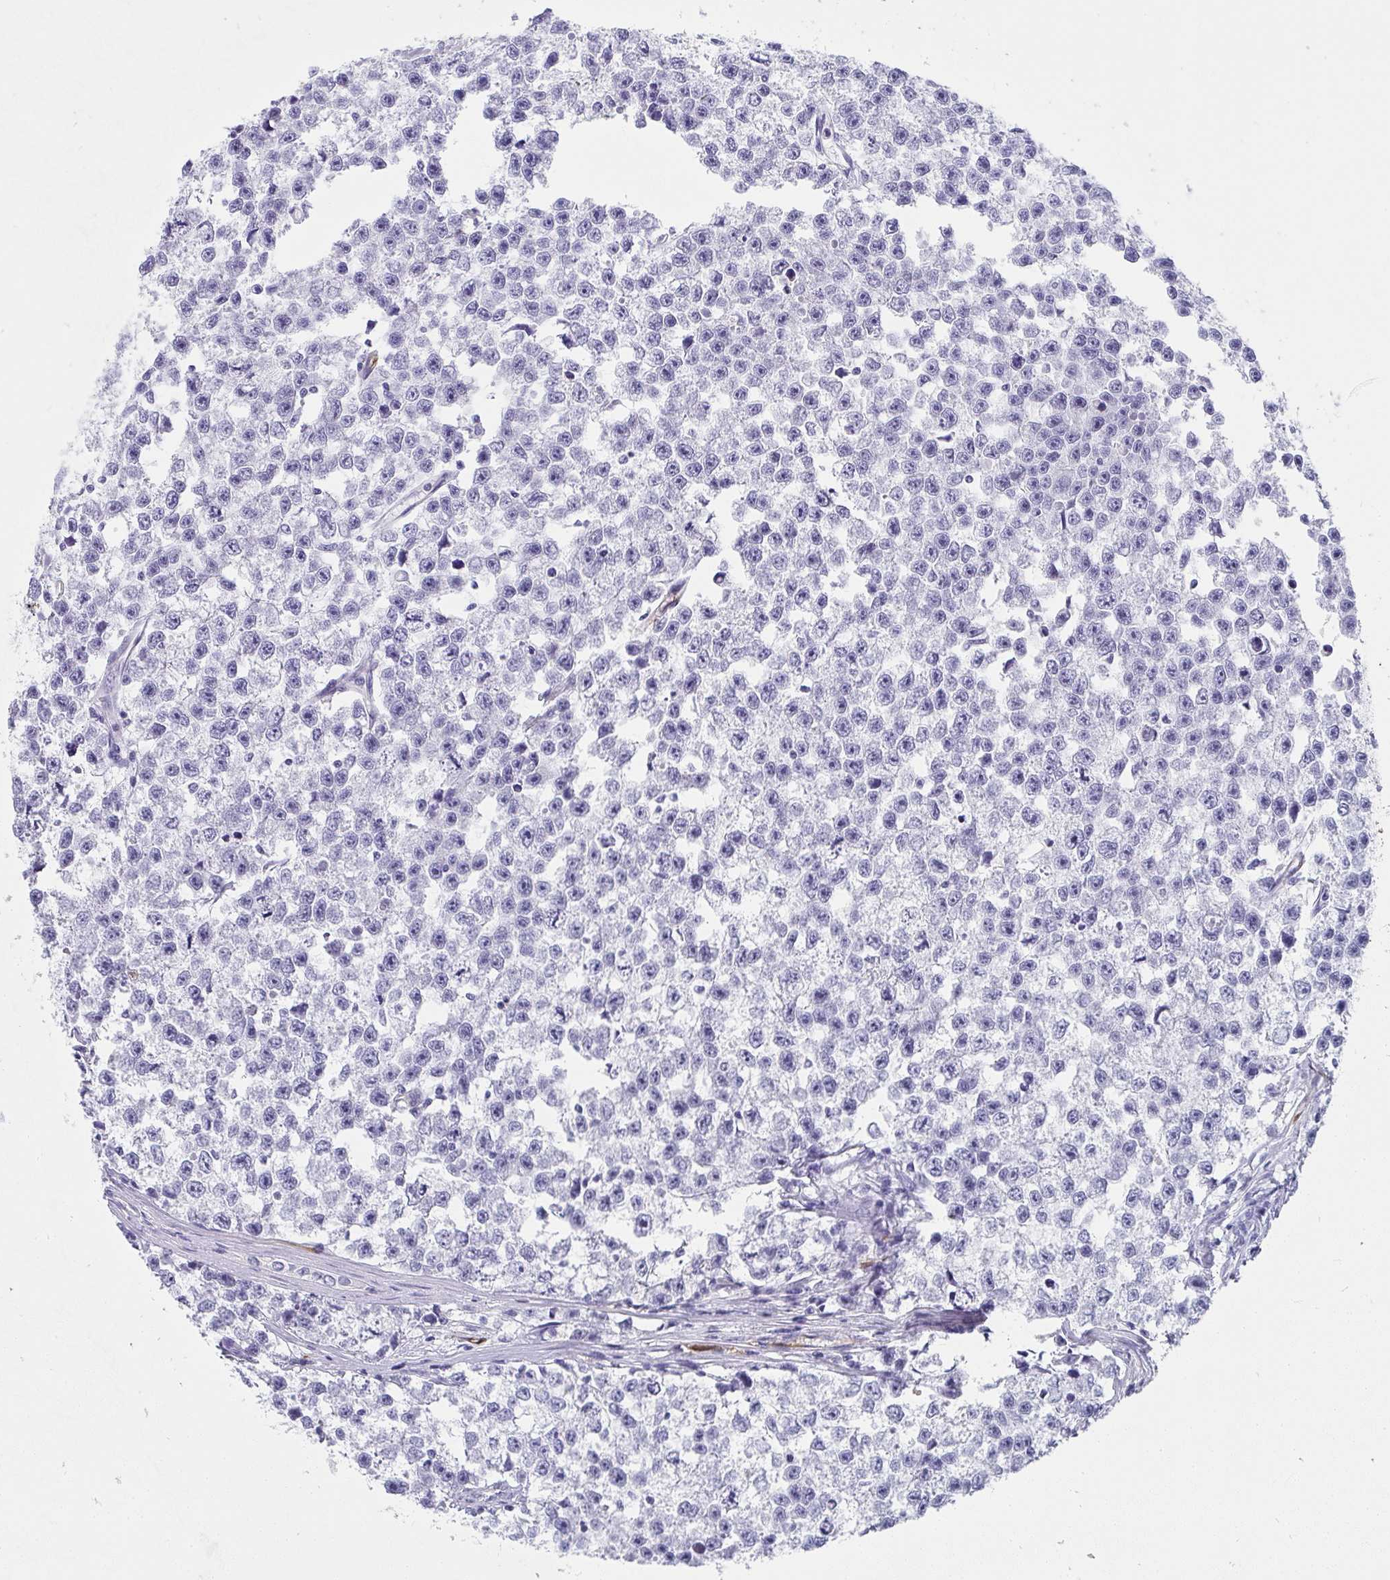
{"staining": {"intensity": "negative", "quantity": "none", "location": "none"}, "tissue": "testis cancer", "cell_type": "Tumor cells", "image_type": "cancer", "snomed": [{"axis": "morphology", "description": "Seminoma, NOS"}, {"axis": "topography", "description": "Testis"}], "caption": "DAB immunohistochemical staining of human testis seminoma shows no significant positivity in tumor cells.", "gene": "PRND", "patient": {"sex": "male", "age": 26}}